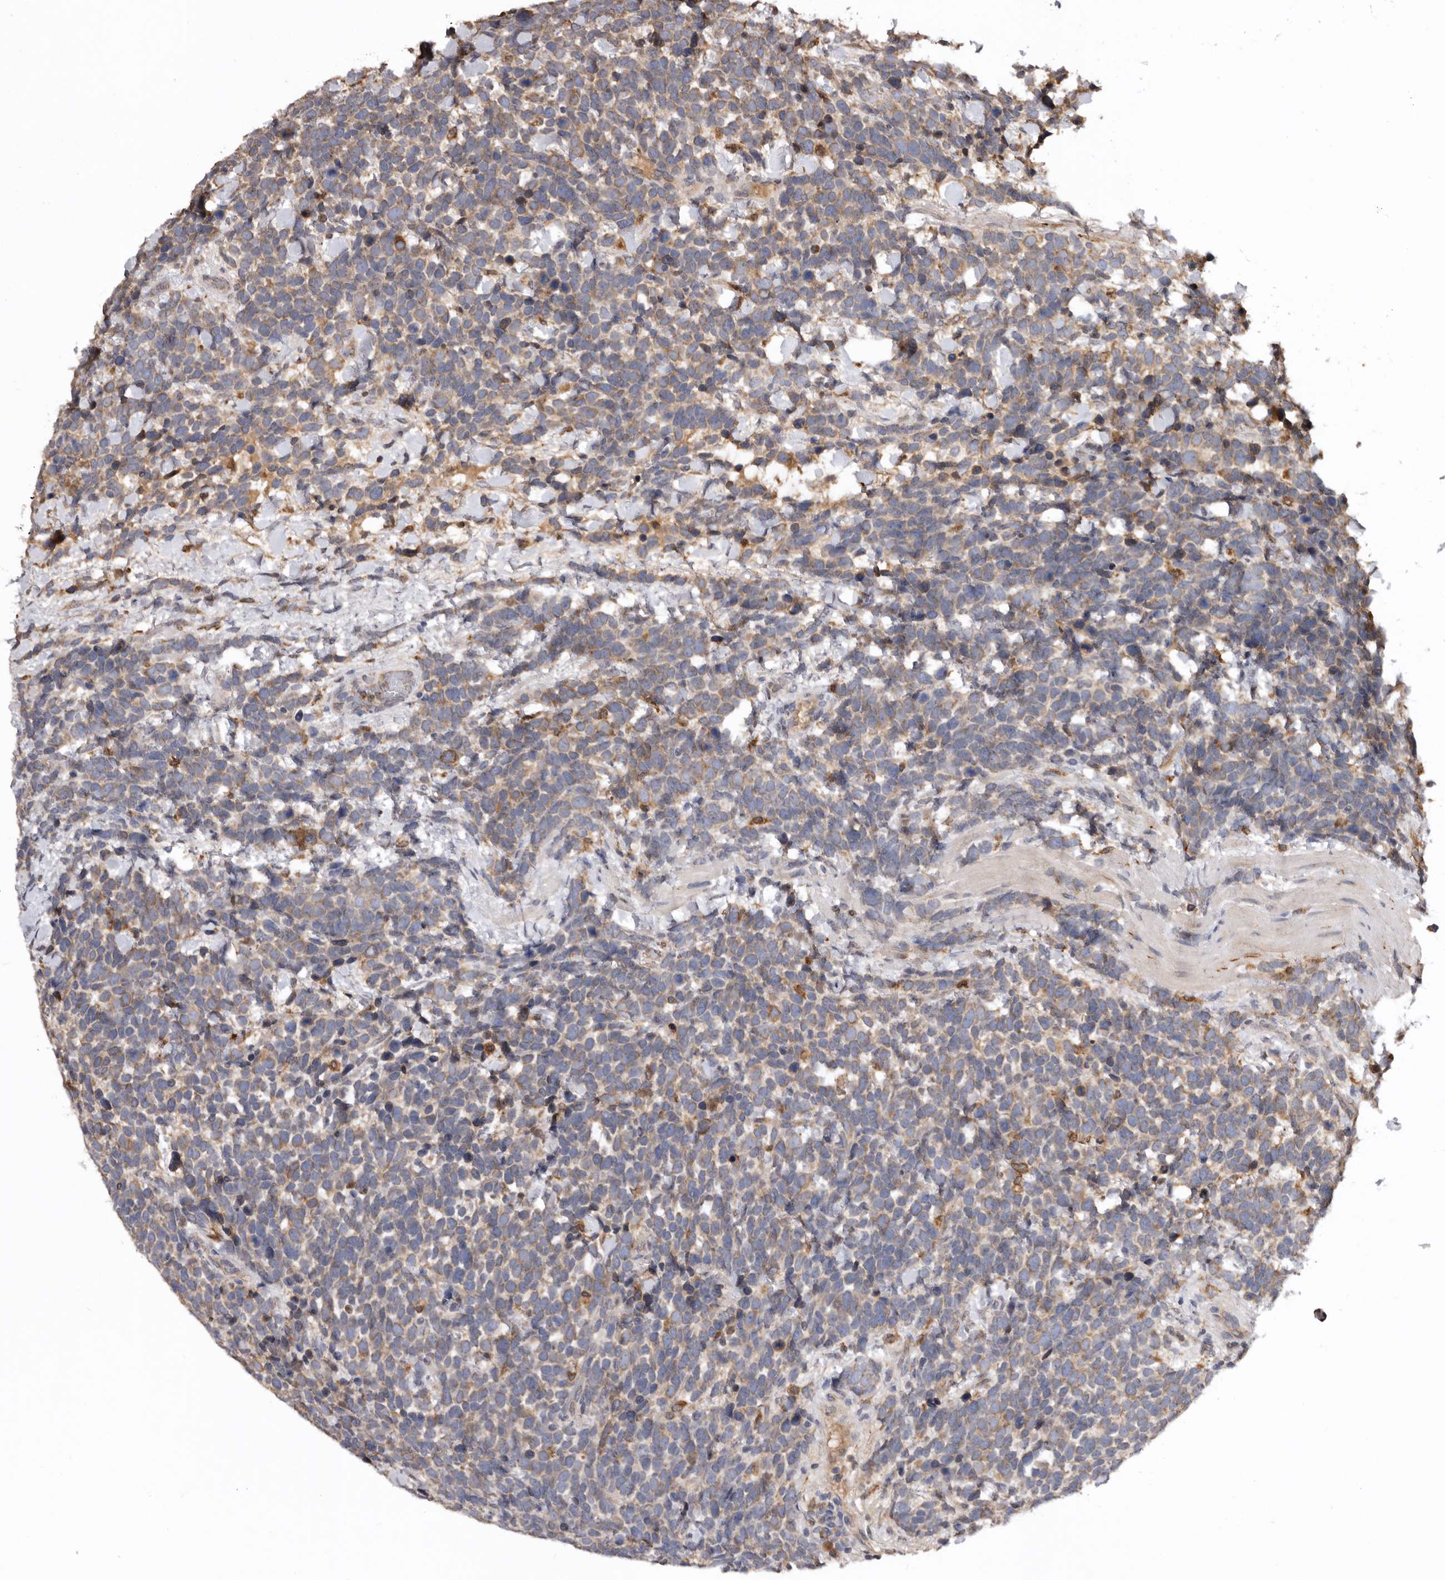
{"staining": {"intensity": "weak", "quantity": "25%-75%", "location": "cytoplasmic/membranous"}, "tissue": "urothelial cancer", "cell_type": "Tumor cells", "image_type": "cancer", "snomed": [{"axis": "morphology", "description": "Urothelial carcinoma, High grade"}, {"axis": "topography", "description": "Urinary bladder"}], "caption": "Protein staining of high-grade urothelial carcinoma tissue exhibits weak cytoplasmic/membranous expression in about 25%-75% of tumor cells. The staining was performed using DAB (3,3'-diaminobenzidine) to visualize the protein expression in brown, while the nuclei were stained in blue with hematoxylin (Magnification: 20x).", "gene": "INKA2", "patient": {"sex": "female", "age": 82}}